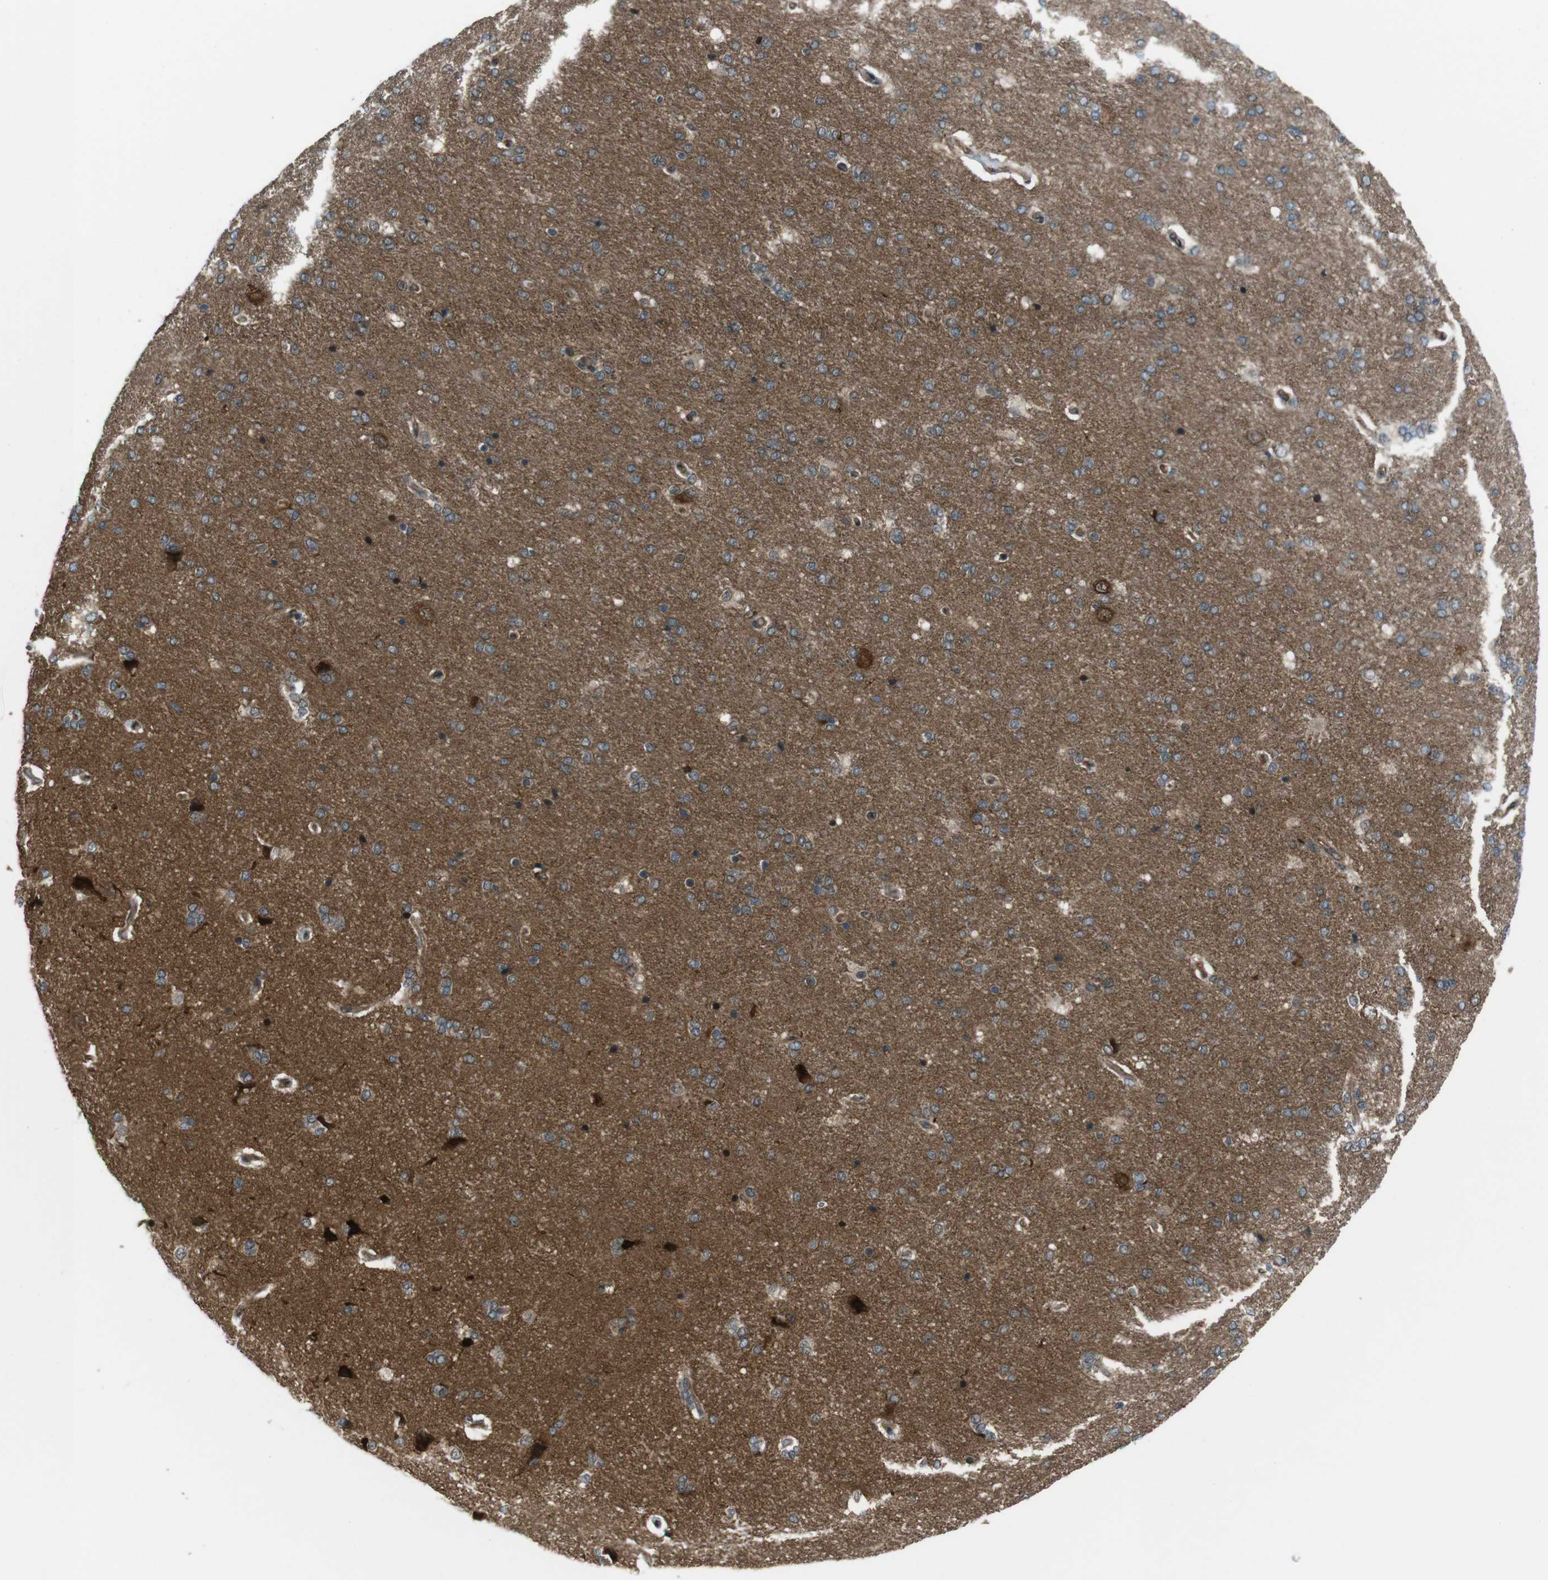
{"staining": {"intensity": "weak", "quantity": ">75%", "location": "cytoplasmic/membranous"}, "tissue": "cerebral cortex", "cell_type": "Endothelial cells", "image_type": "normal", "snomed": [{"axis": "morphology", "description": "Normal tissue, NOS"}, {"axis": "topography", "description": "Cerebral cortex"}], "caption": "Endothelial cells reveal low levels of weak cytoplasmic/membranous positivity in about >75% of cells in benign human cerebral cortex. The protein is stained brown, and the nuclei are stained in blue (DAB (3,3'-diaminobenzidine) IHC with brightfield microscopy, high magnification).", "gene": "TIAM2", "patient": {"sex": "male", "age": 62}}